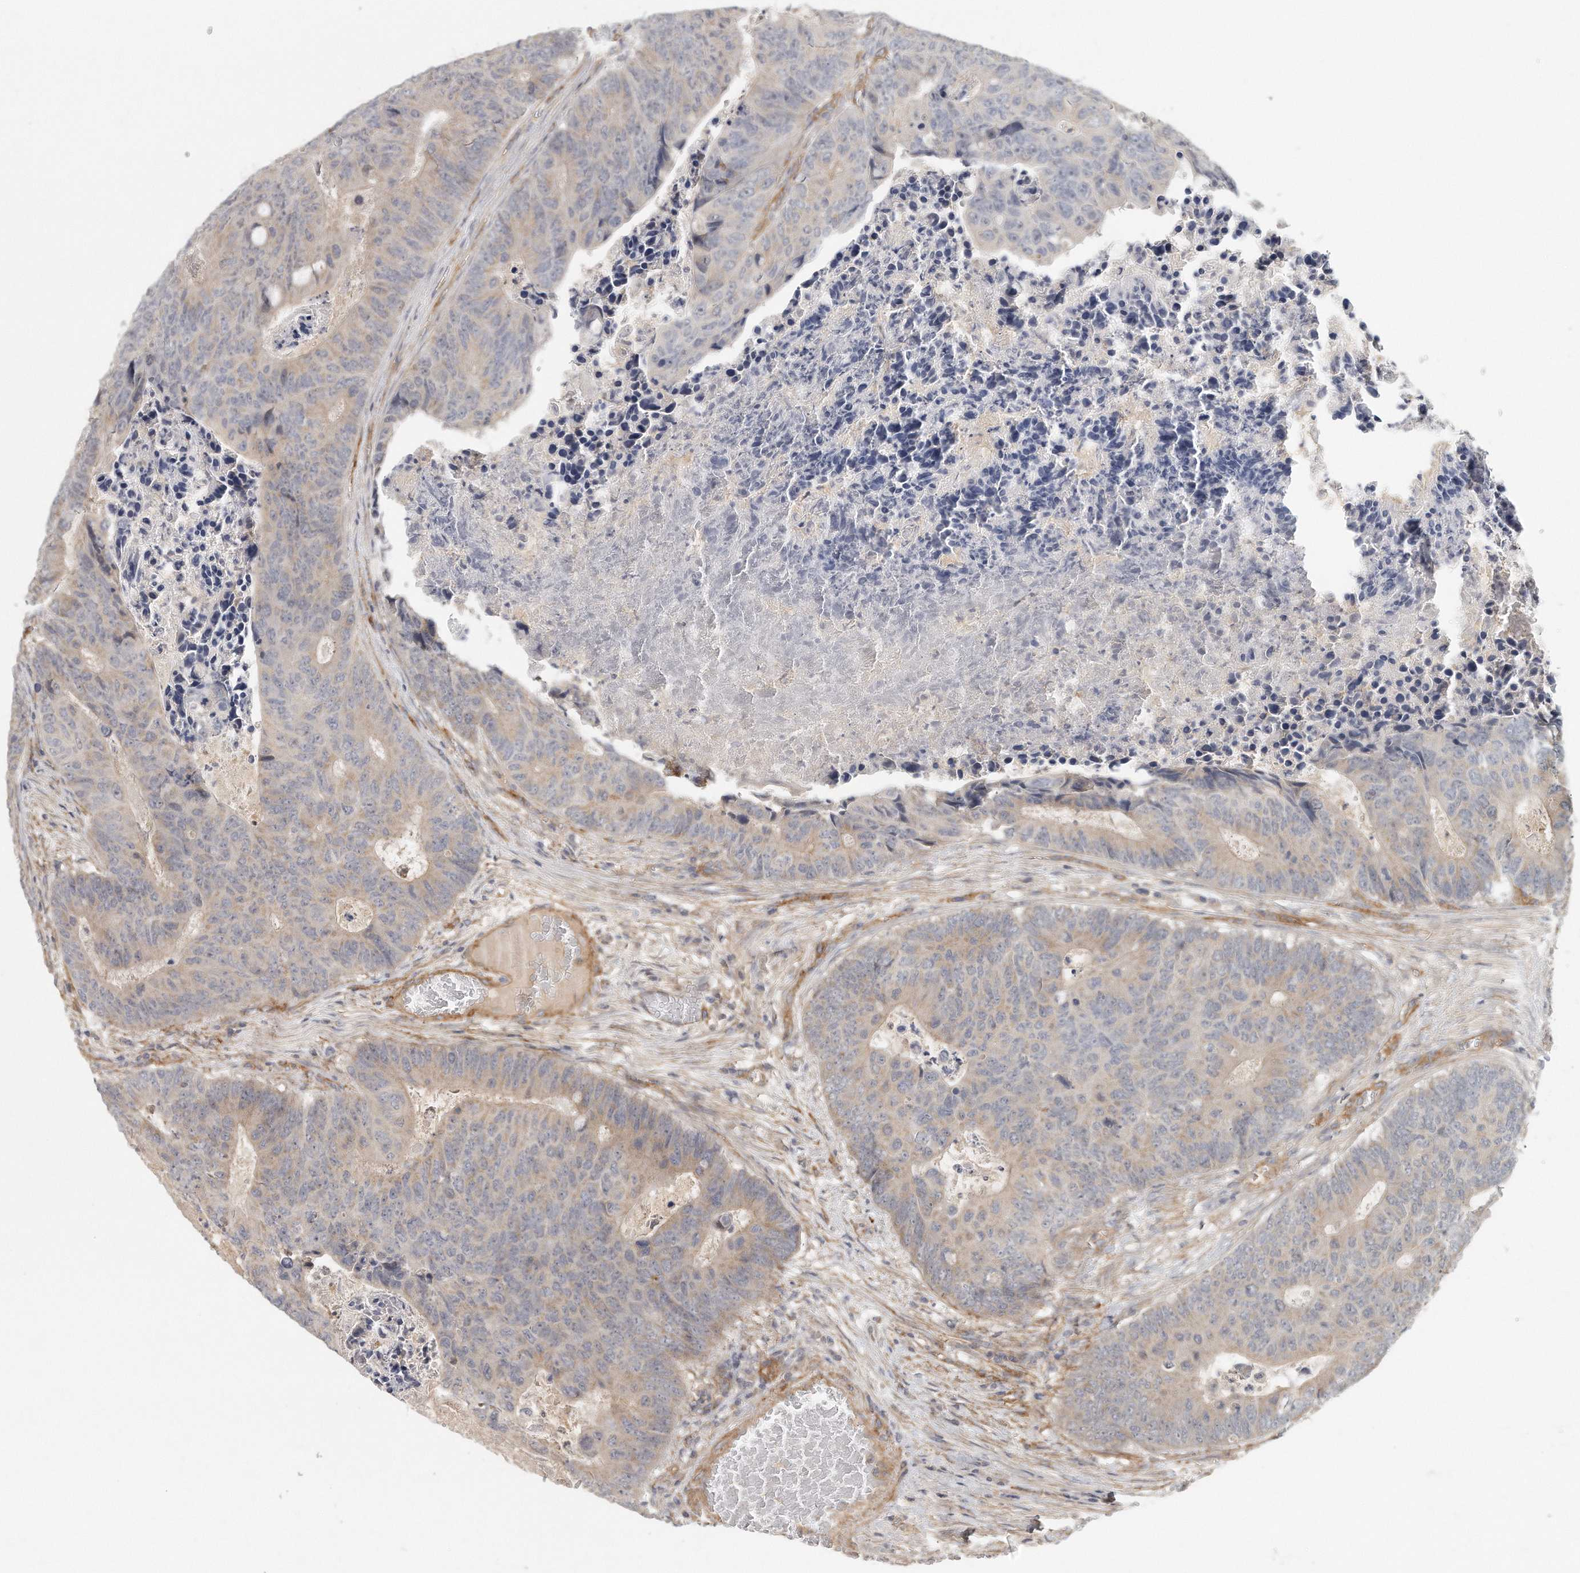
{"staining": {"intensity": "weak", "quantity": "25%-75%", "location": "cytoplasmic/membranous"}, "tissue": "colorectal cancer", "cell_type": "Tumor cells", "image_type": "cancer", "snomed": [{"axis": "morphology", "description": "Adenocarcinoma, NOS"}, {"axis": "topography", "description": "Colon"}], "caption": "Colorectal adenocarcinoma was stained to show a protein in brown. There is low levels of weak cytoplasmic/membranous expression in about 25%-75% of tumor cells. Ihc stains the protein of interest in brown and the nuclei are stained blue.", "gene": "MTERF4", "patient": {"sex": "male", "age": 87}}